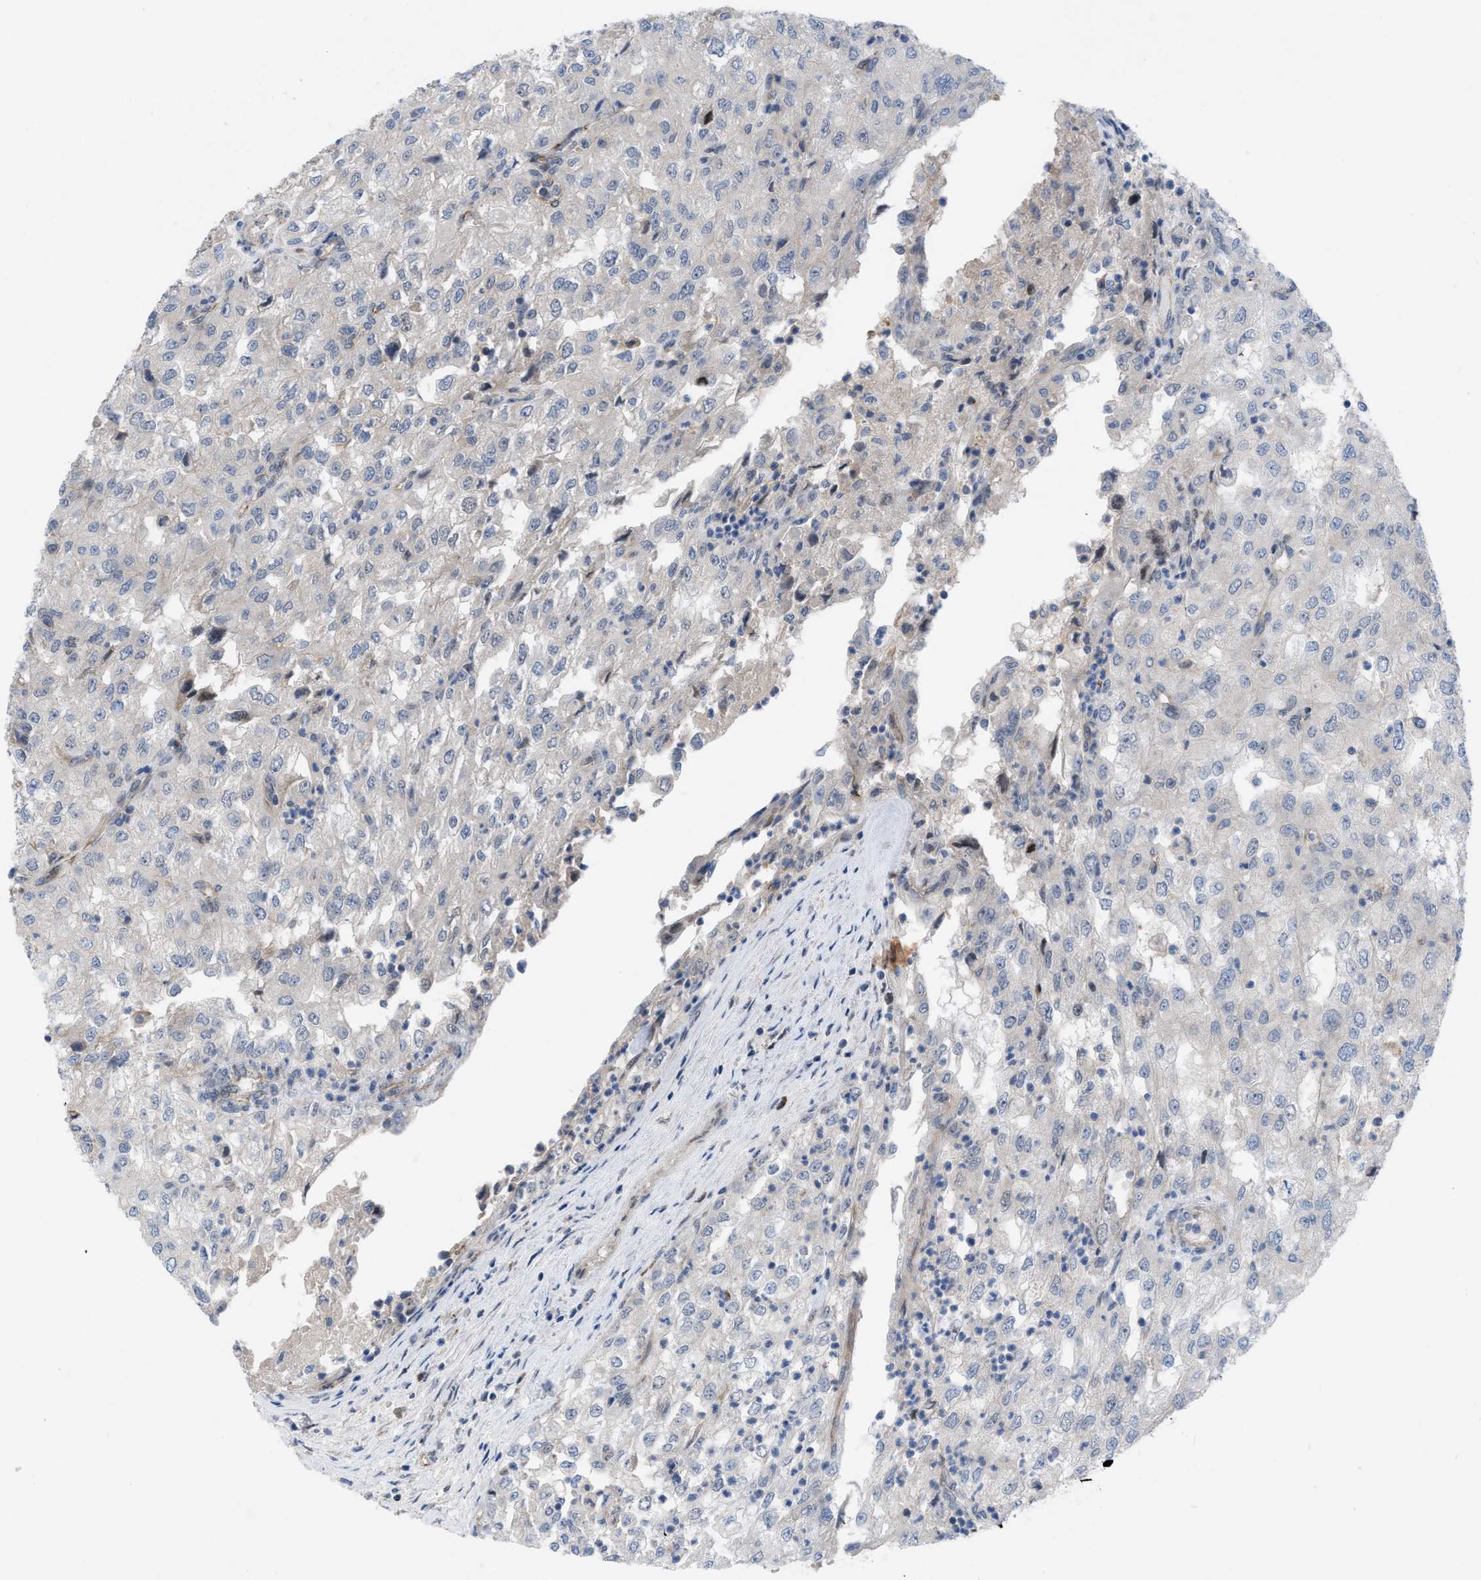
{"staining": {"intensity": "negative", "quantity": "none", "location": "none"}, "tissue": "renal cancer", "cell_type": "Tumor cells", "image_type": "cancer", "snomed": [{"axis": "morphology", "description": "Adenocarcinoma, NOS"}, {"axis": "topography", "description": "Kidney"}], "caption": "This histopathology image is of adenocarcinoma (renal) stained with immunohistochemistry to label a protein in brown with the nuclei are counter-stained blue. There is no staining in tumor cells. The staining is performed using DAB (3,3'-diaminobenzidine) brown chromogen with nuclei counter-stained in using hematoxylin.", "gene": "IL17RE", "patient": {"sex": "female", "age": 54}}